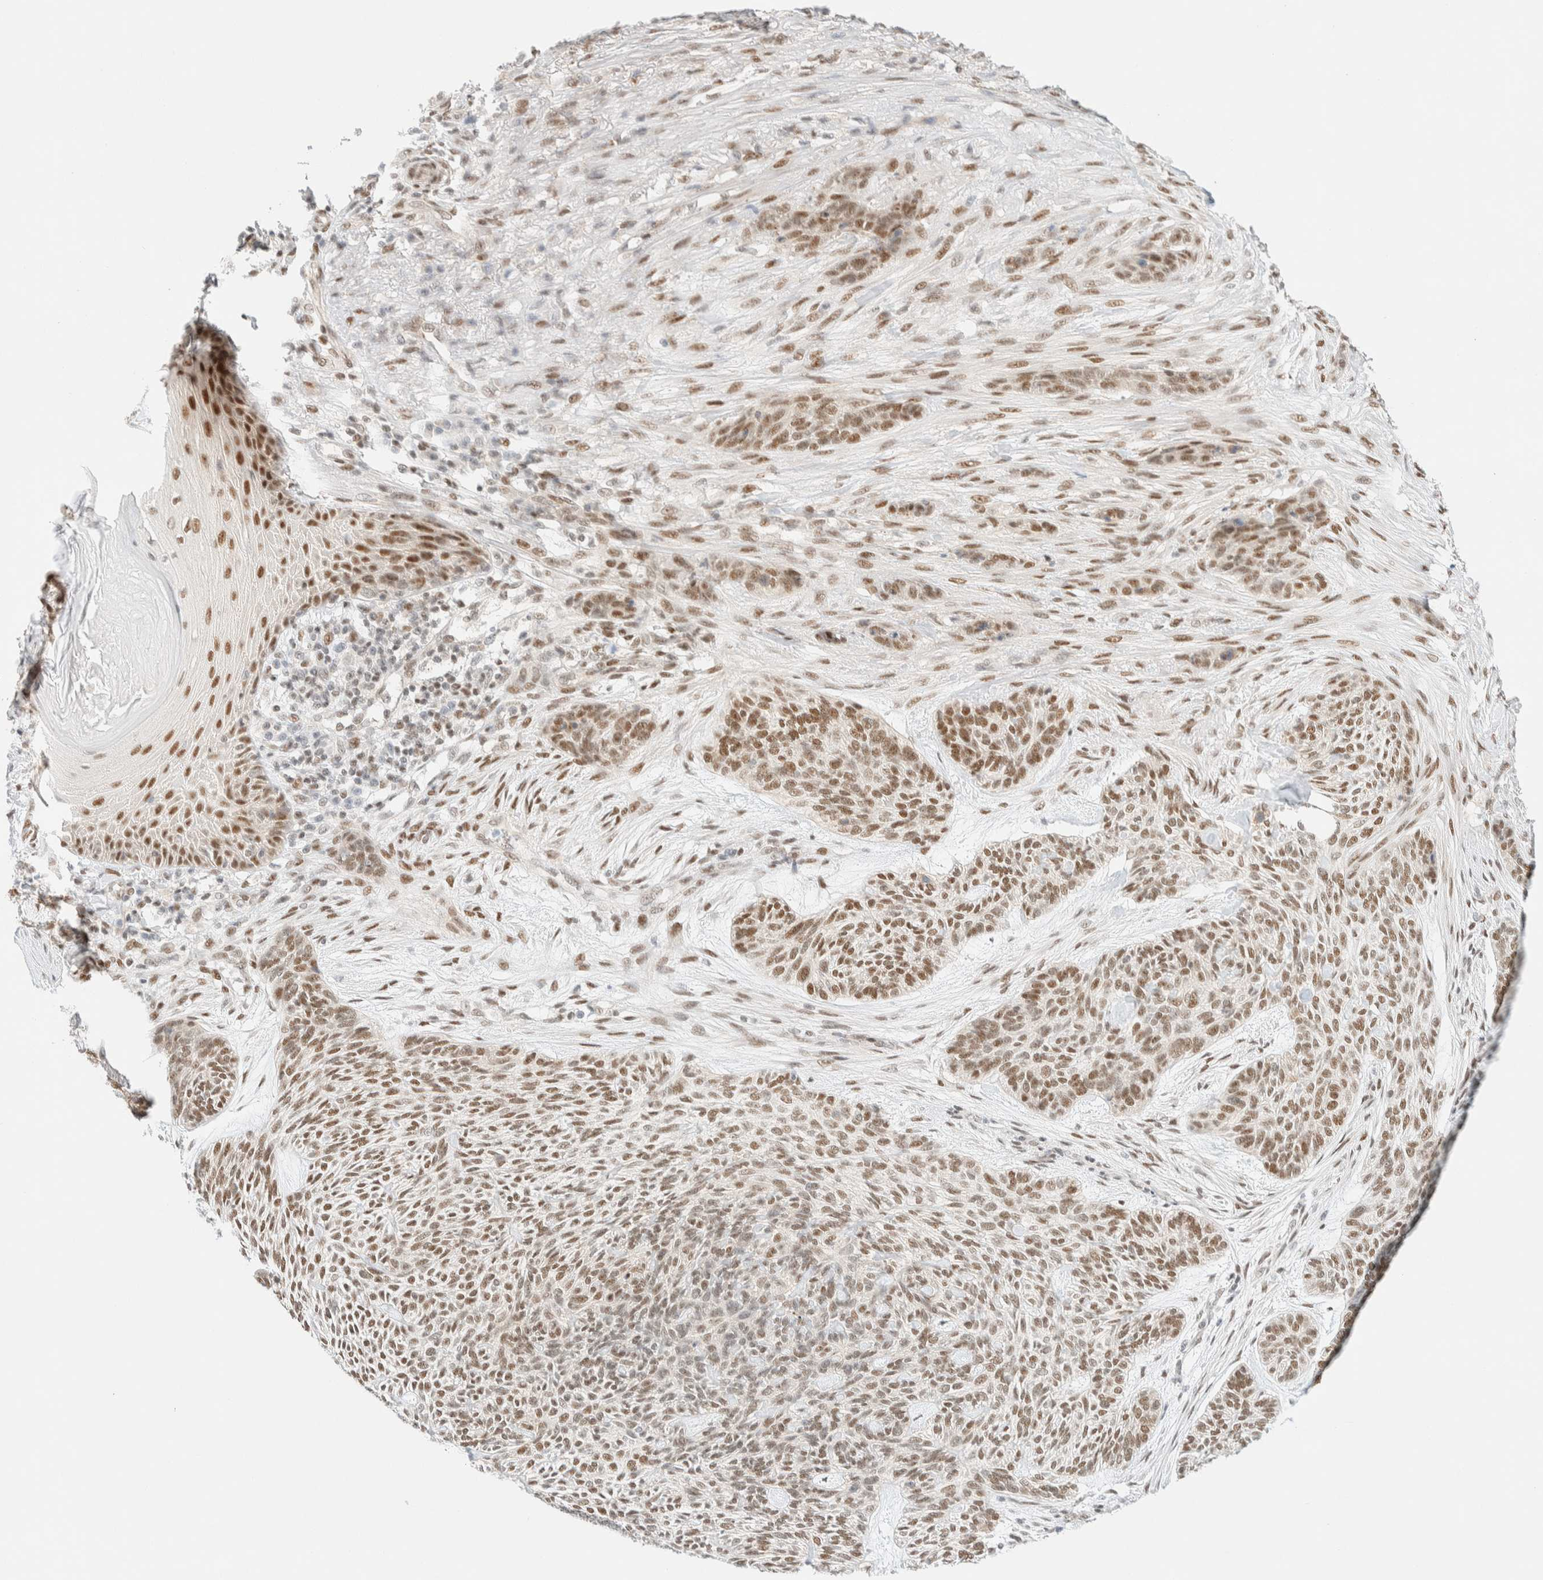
{"staining": {"intensity": "moderate", "quantity": ">75%", "location": "nuclear"}, "tissue": "skin cancer", "cell_type": "Tumor cells", "image_type": "cancer", "snomed": [{"axis": "morphology", "description": "Basal cell carcinoma"}, {"axis": "topography", "description": "Skin"}], "caption": "The image displays a brown stain indicating the presence of a protein in the nuclear of tumor cells in skin cancer. The staining was performed using DAB, with brown indicating positive protein expression. Nuclei are stained blue with hematoxylin.", "gene": "PYGO2", "patient": {"sex": "male", "age": 55}}